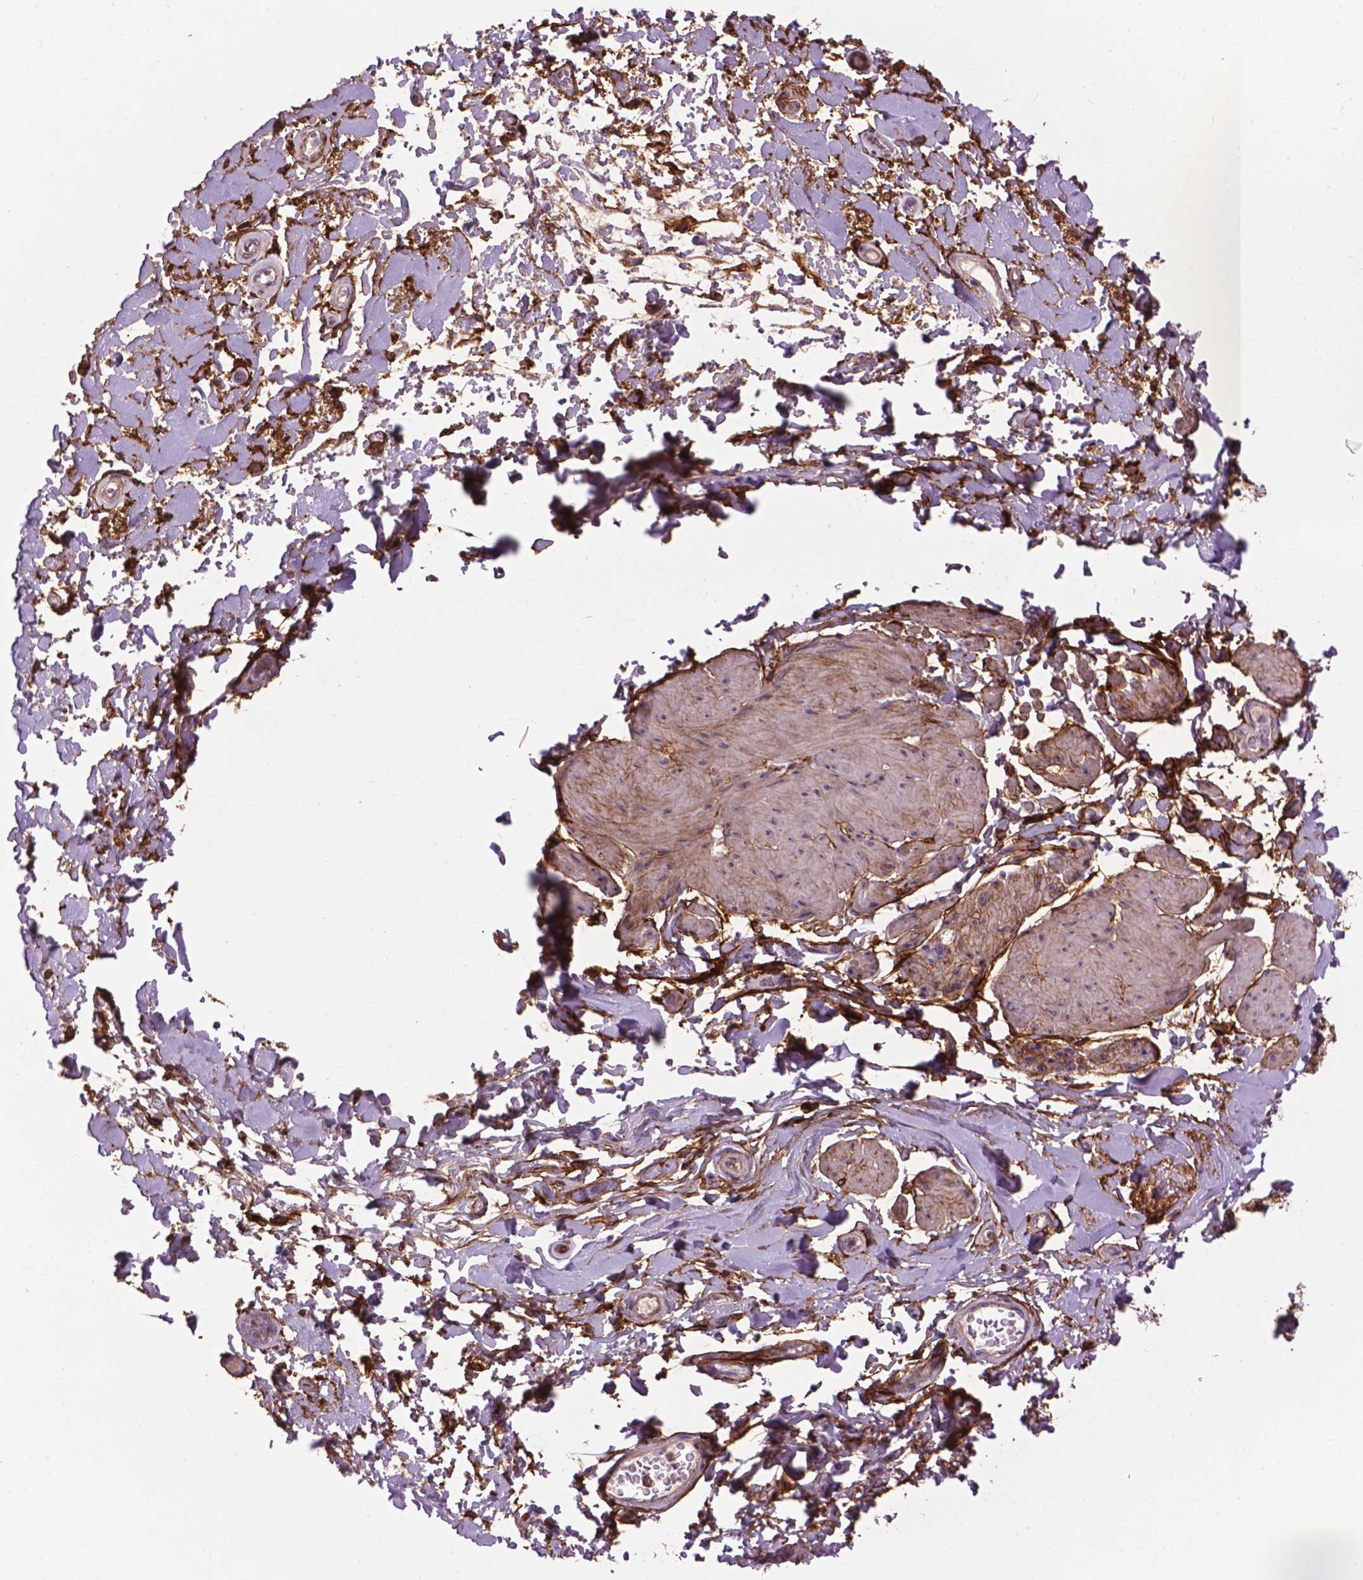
{"staining": {"intensity": "moderate", "quantity": ">75%", "location": "cytoplasmic/membranous"}, "tissue": "adipose tissue", "cell_type": "Adipocytes", "image_type": "normal", "snomed": [{"axis": "morphology", "description": "Normal tissue, NOS"}, {"axis": "topography", "description": "Urinary bladder"}, {"axis": "topography", "description": "Peripheral nerve tissue"}], "caption": "Protein staining displays moderate cytoplasmic/membranous positivity in about >75% of adipocytes in benign adipose tissue. Nuclei are stained in blue.", "gene": "LRRC3C", "patient": {"sex": "female", "age": 60}}